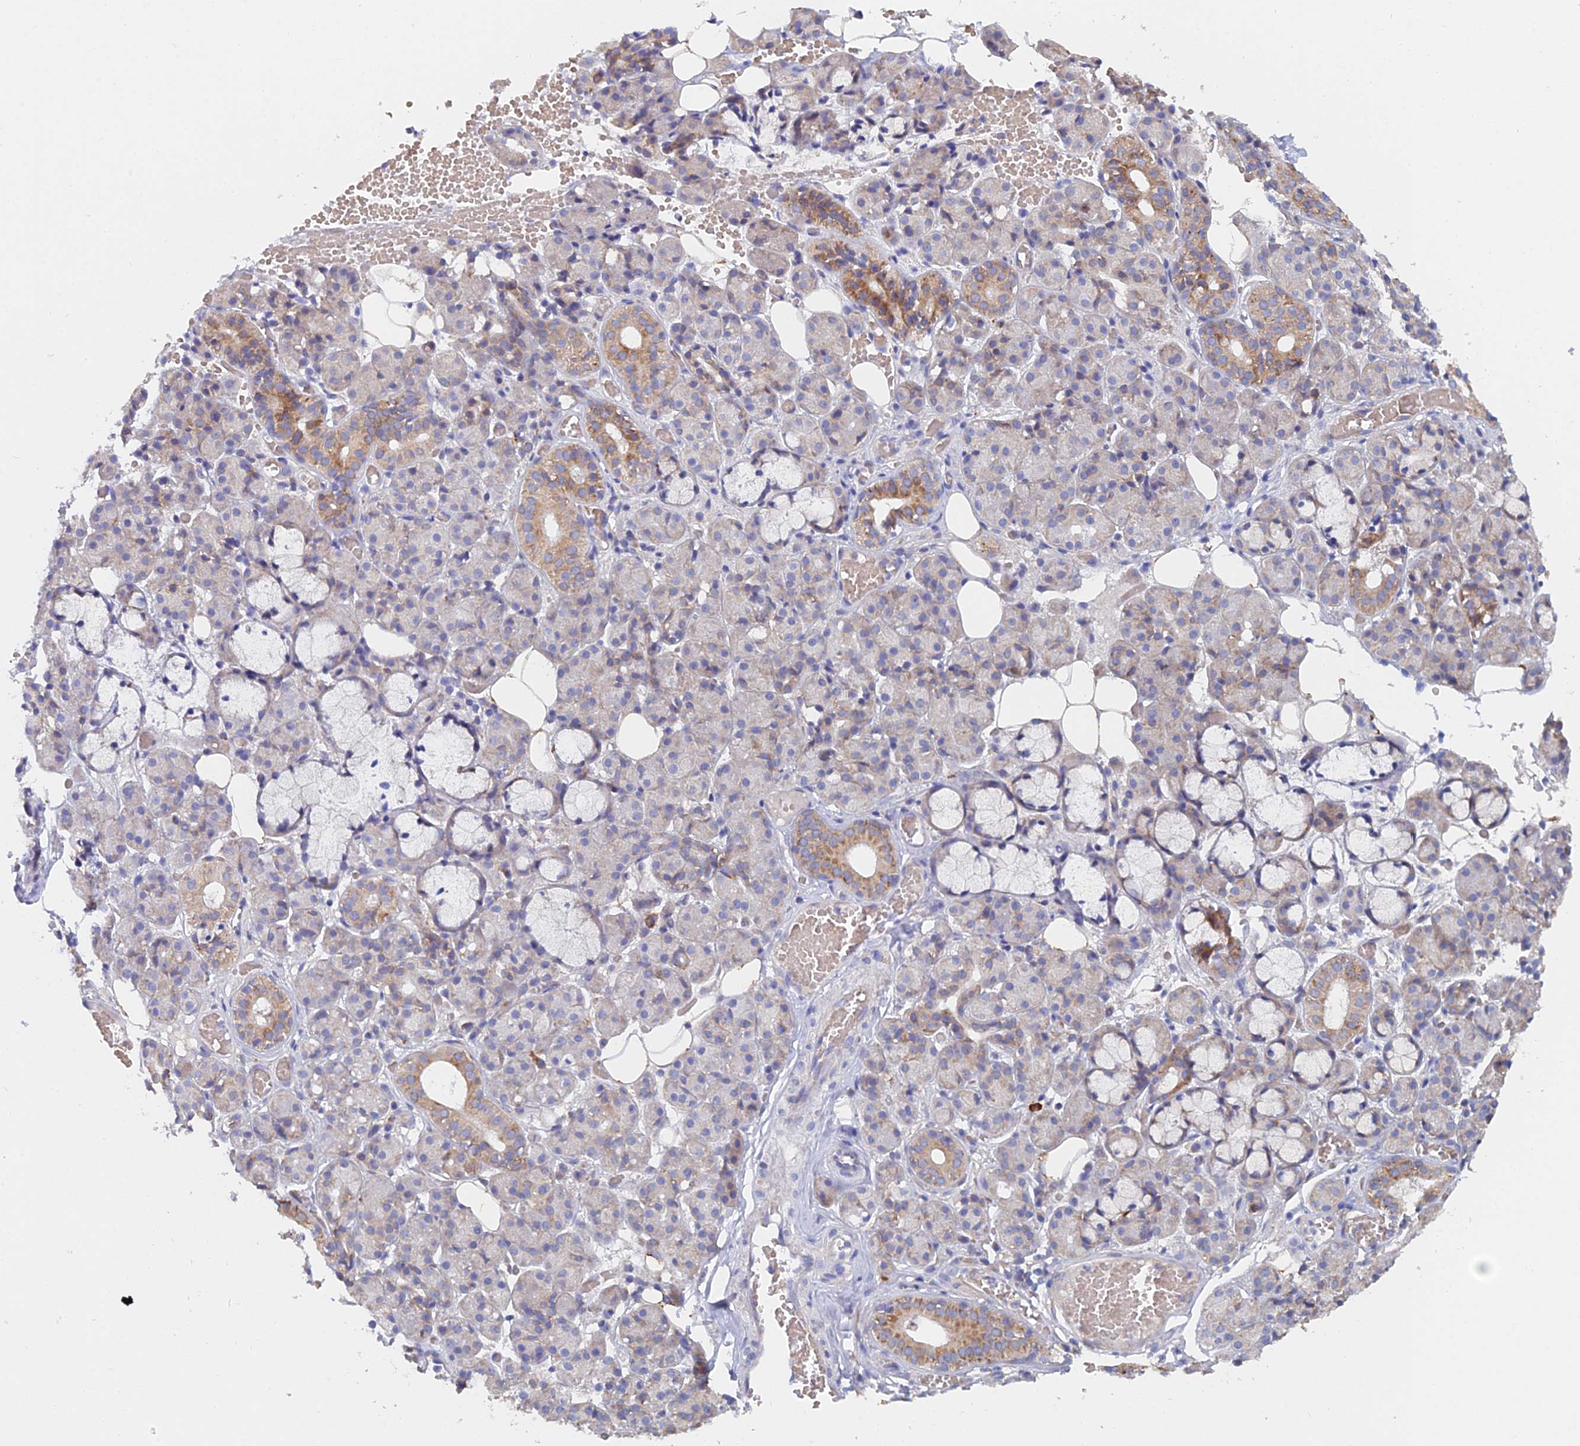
{"staining": {"intensity": "moderate", "quantity": "<25%", "location": "cytoplasmic/membranous"}, "tissue": "salivary gland", "cell_type": "Glandular cells", "image_type": "normal", "snomed": [{"axis": "morphology", "description": "Normal tissue, NOS"}, {"axis": "topography", "description": "Salivary gland"}], "caption": "This is a histology image of immunohistochemistry (IHC) staining of unremarkable salivary gland, which shows moderate positivity in the cytoplasmic/membranous of glandular cells.", "gene": "ELOF1", "patient": {"sex": "male", "age": 63}}